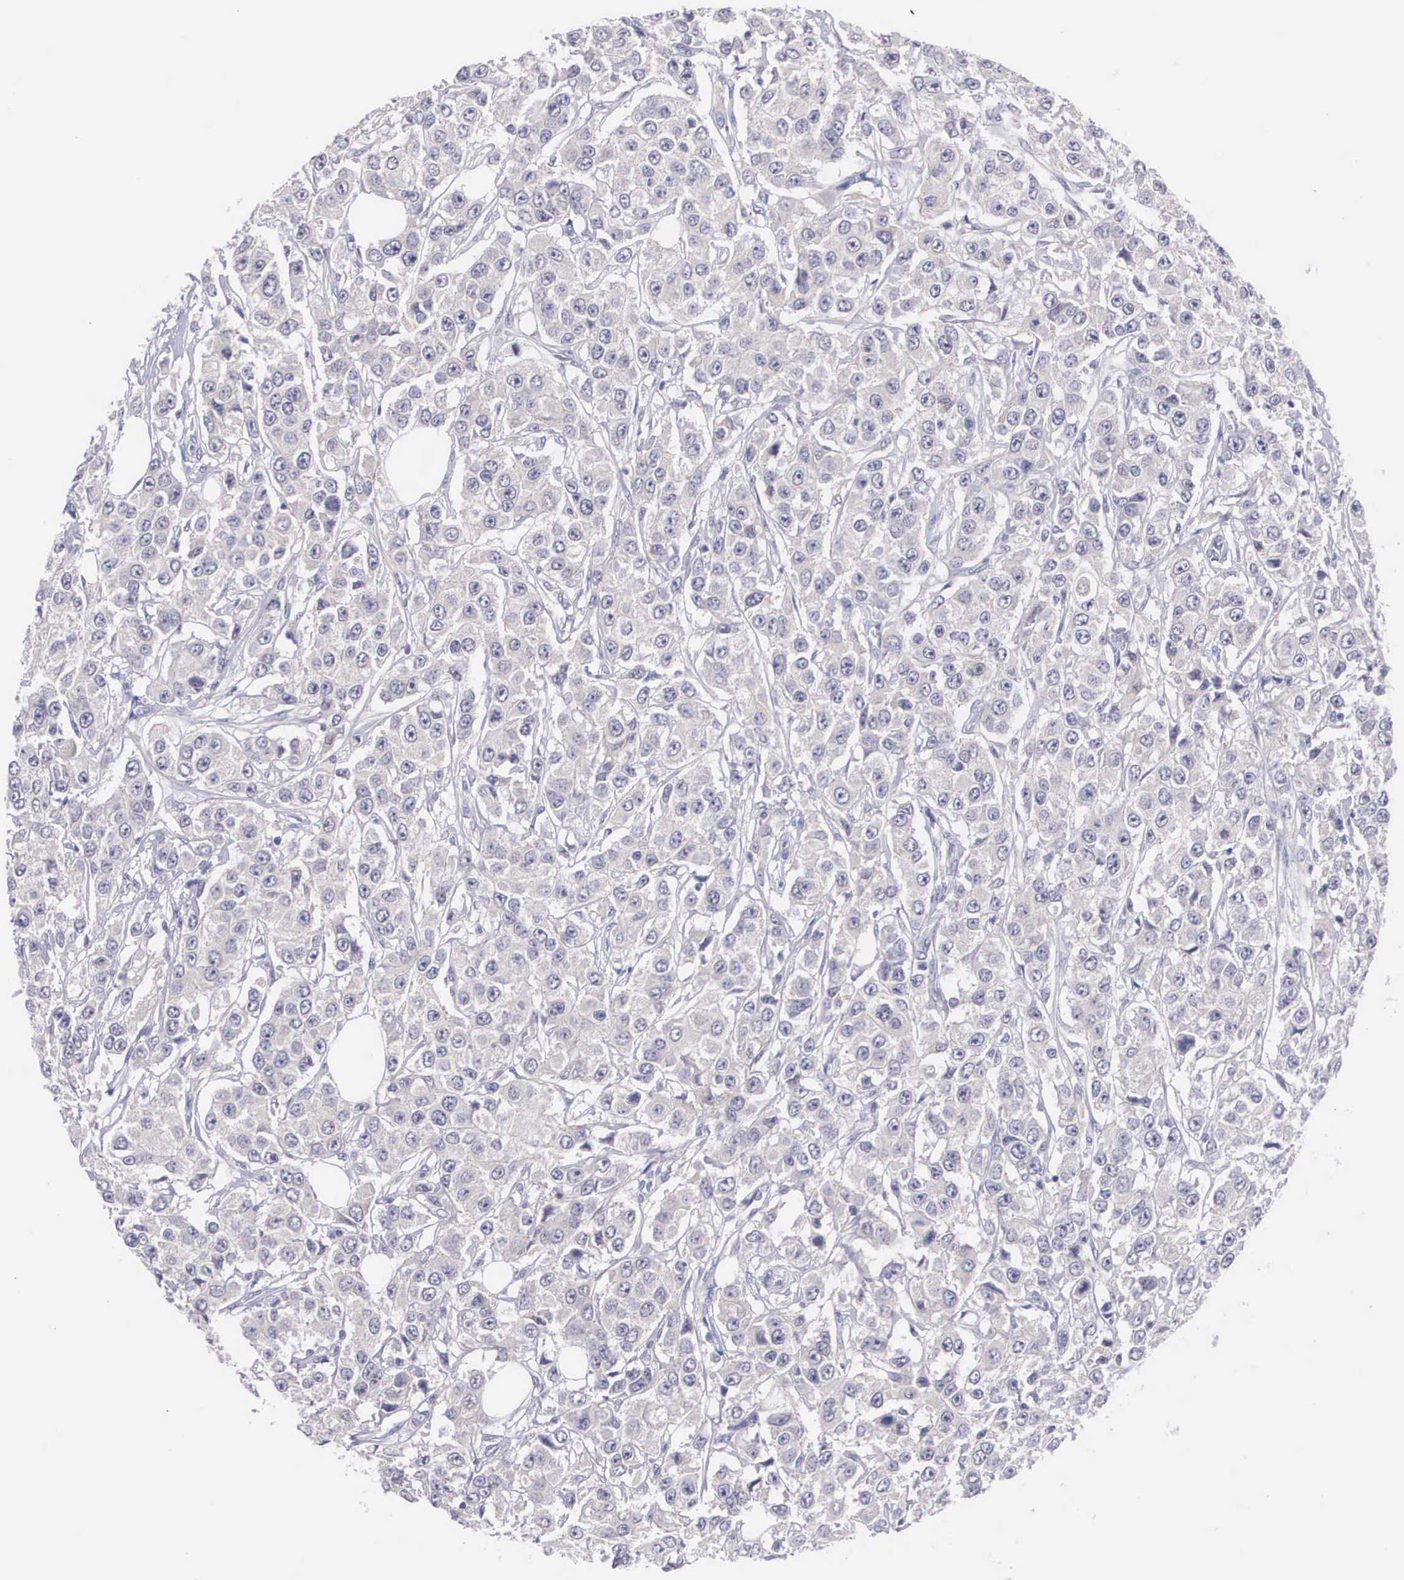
{"staining": {"intensity": "negative", "quantity": "none", "location": "none"}, "tissue": "breast cancer", "cell_type": "Tumor cells", "image_type": "cancer", "snomed": [{"axis": "morphology", "description": "Duct carcinoma"}, {"axis": "topography", "description": "Breast"}], "caption": "Immunohistochemistry of human breast invasive ductal carcinoma shows no expression in tumor cells.", "gene": "ABHD4", "patient": {"sex": "female", "age": 58}}